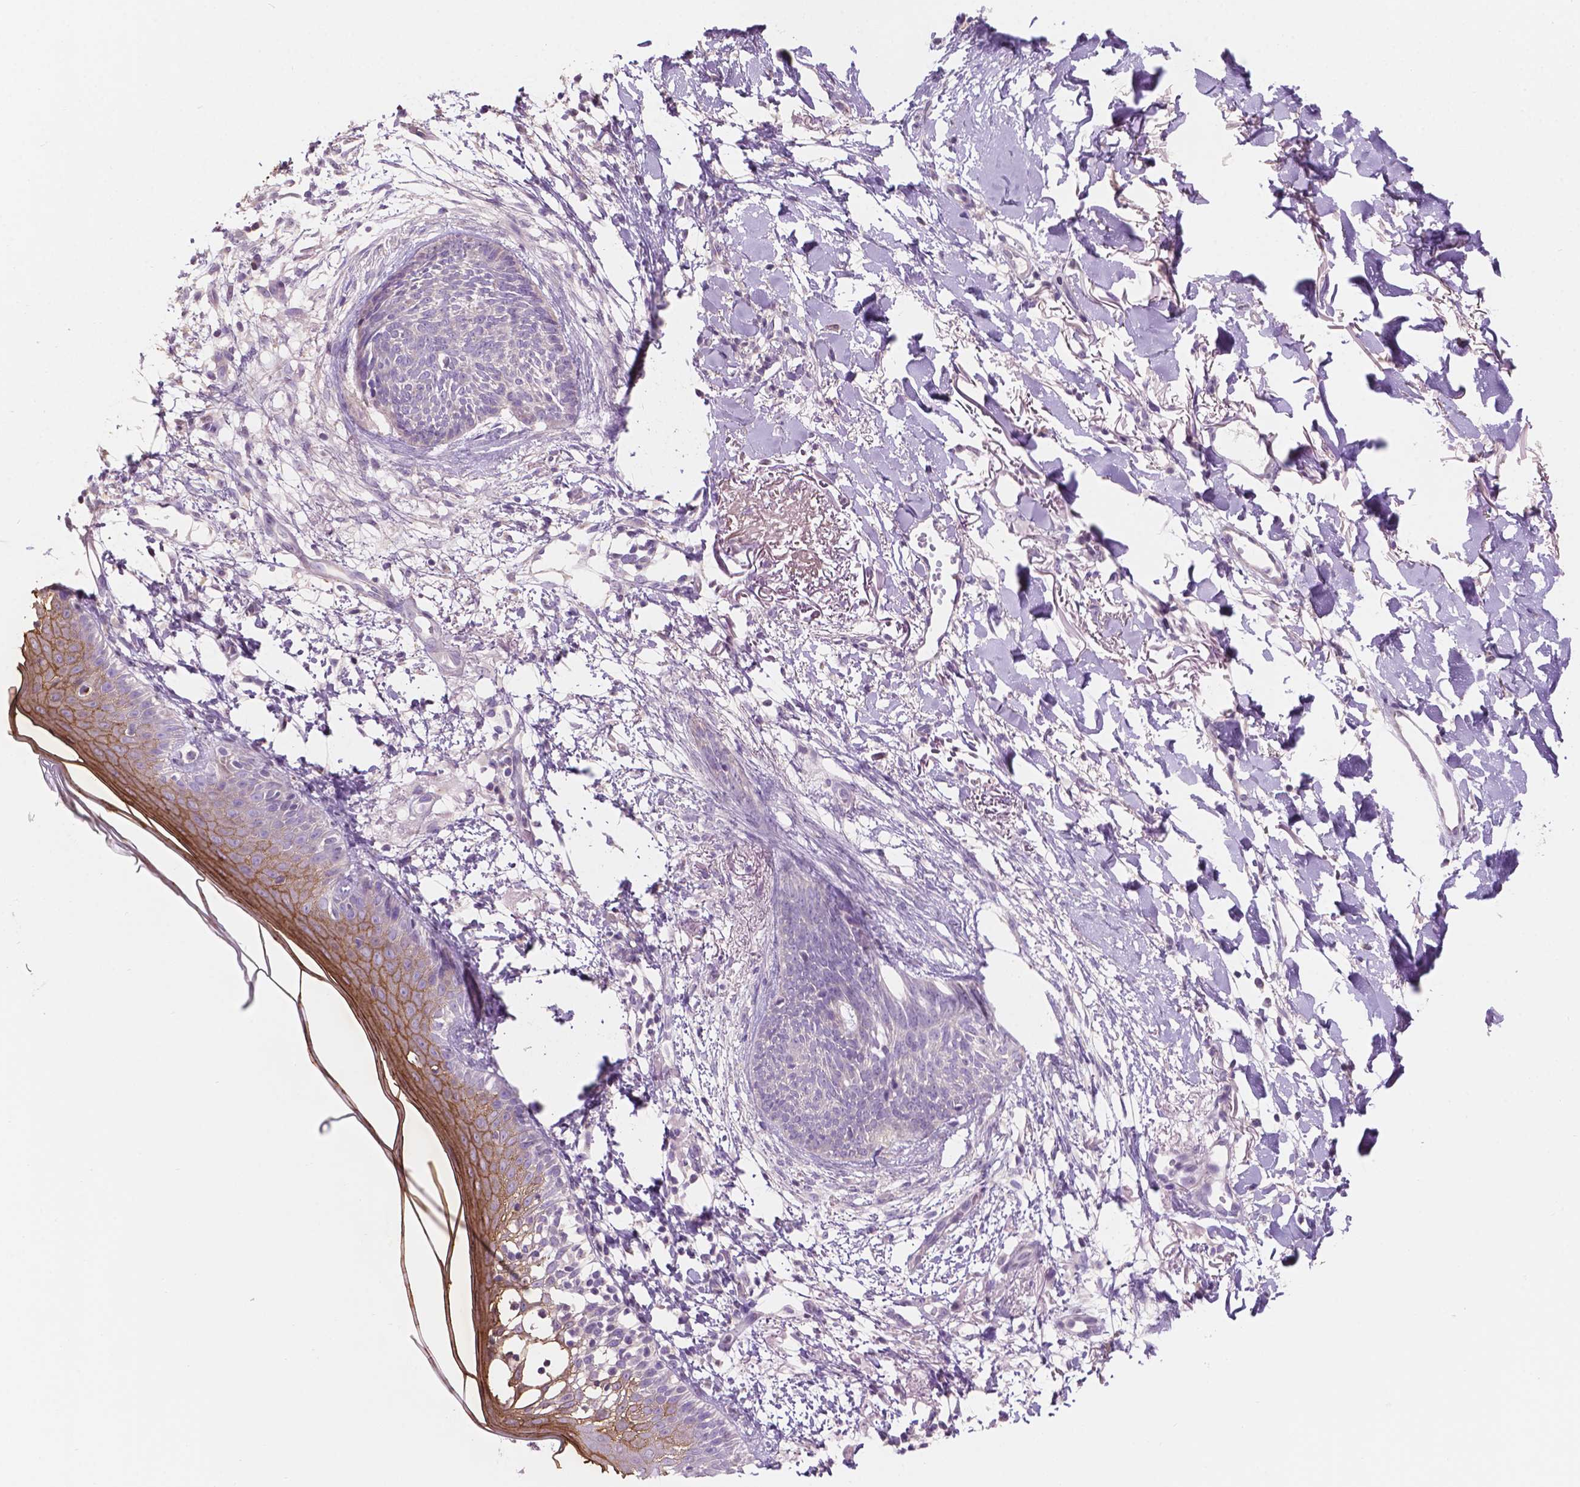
{"staining": {"intensity": "negative", "quantity": "none", "location": "none"}, "tissue": "skin cancer", "cell_type": "Tumor cells", "image_type": "cancer", "snomed": [{"axis": "morphology", "description": "Normal tissue, NOS"}, {"axis": "morphology", "description": "Basal cell carcinoma"}, {"axis": "topography", "description": "Skin"}], "caption": "Immunohistochemistry of human skin cancer reveals no staining in tumor cells.", "gene": "SBSN", "patient": {"sex": "male", "age": 84}}